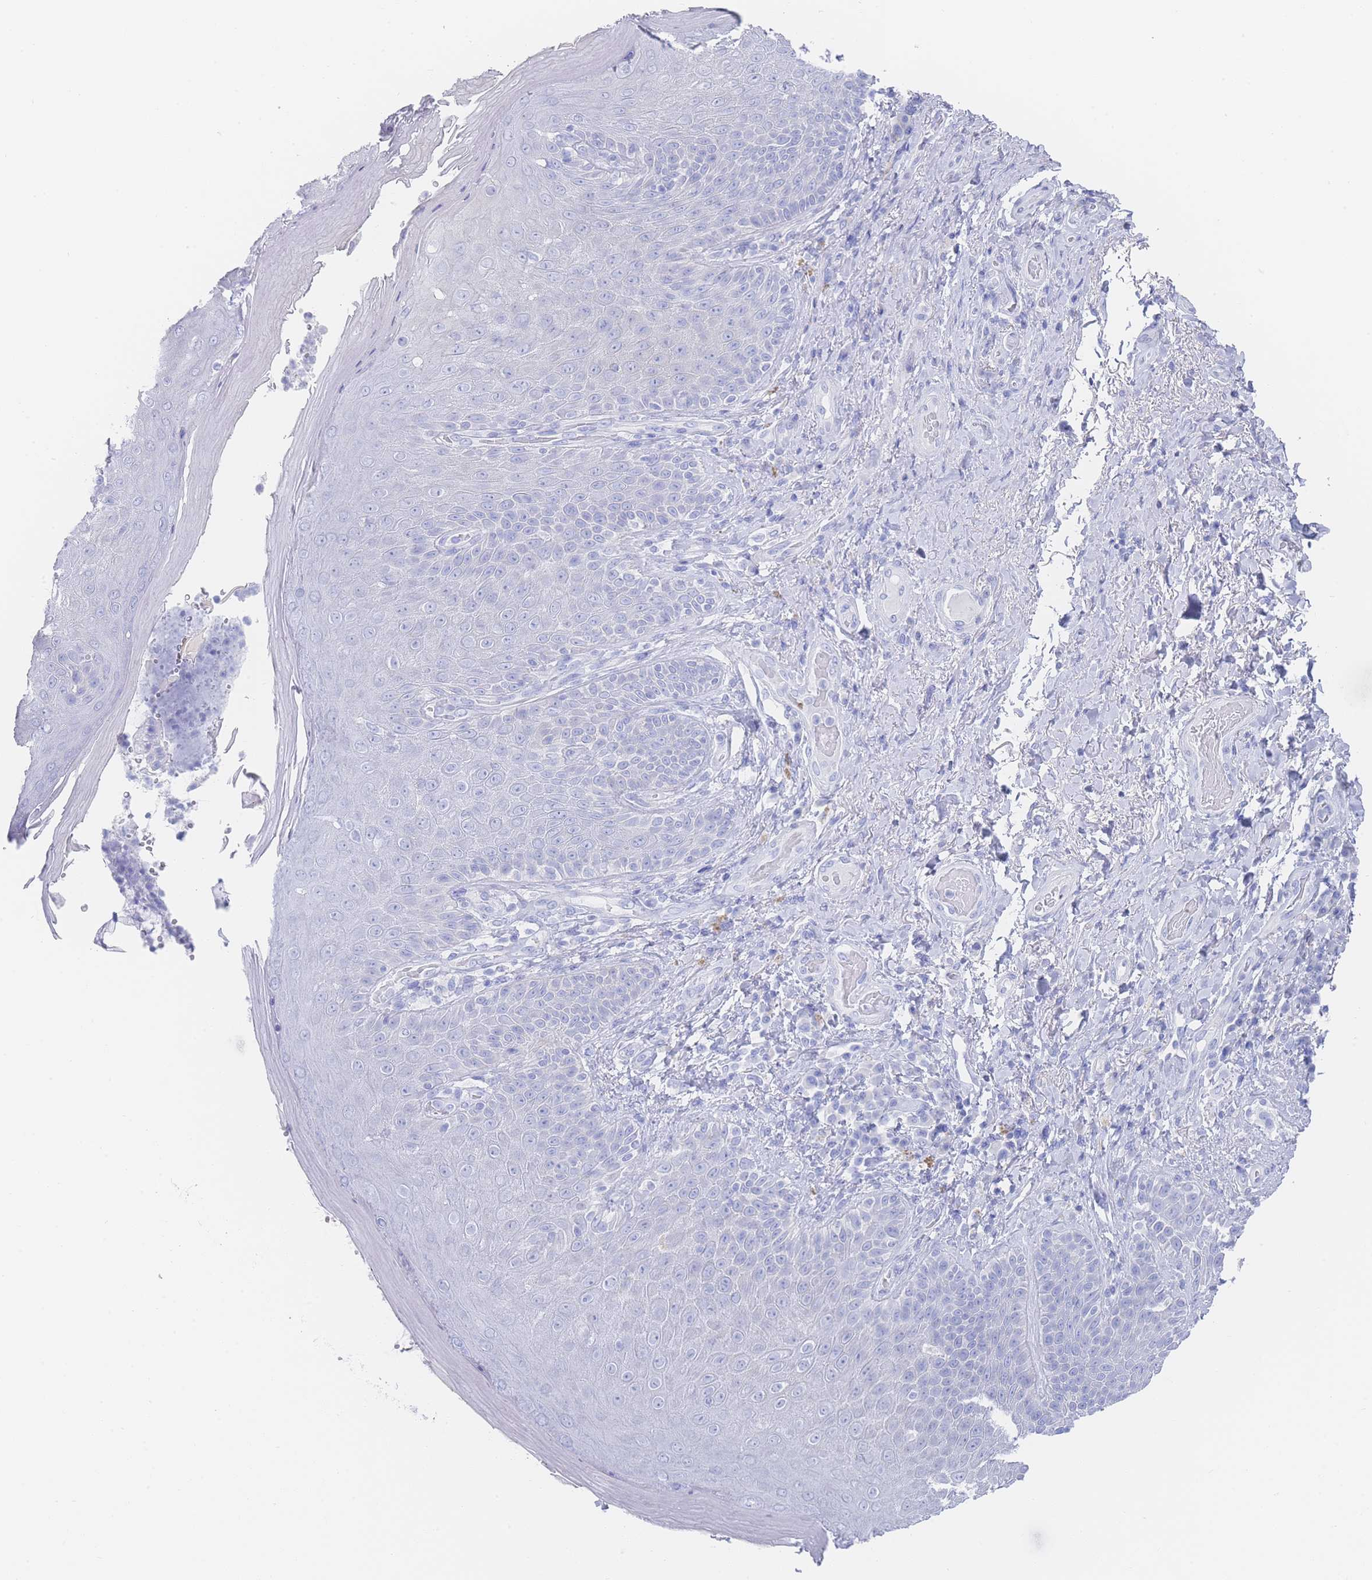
{"staining": {"intensity": "negative", "quantity": "none", "location": "none"}, "tissue": "skin", "cell_type": "Epidermal cells", "image_type": "normal", "snomed": [{"axis": "morphology", "description": "Normal tissue, NOS"}, {"axis": "topography", "description": "Anal"}], "caption": "High magnification brightfield microscopy of normal skin stained with DAB (3,3'-diaminobenzidine) (brown) and counterstained with hematoxylin (blue): epidermal cells show no significant positivity.", "gene": "LRRC37A2", "patient": {"sex": "female", "age": 89}}